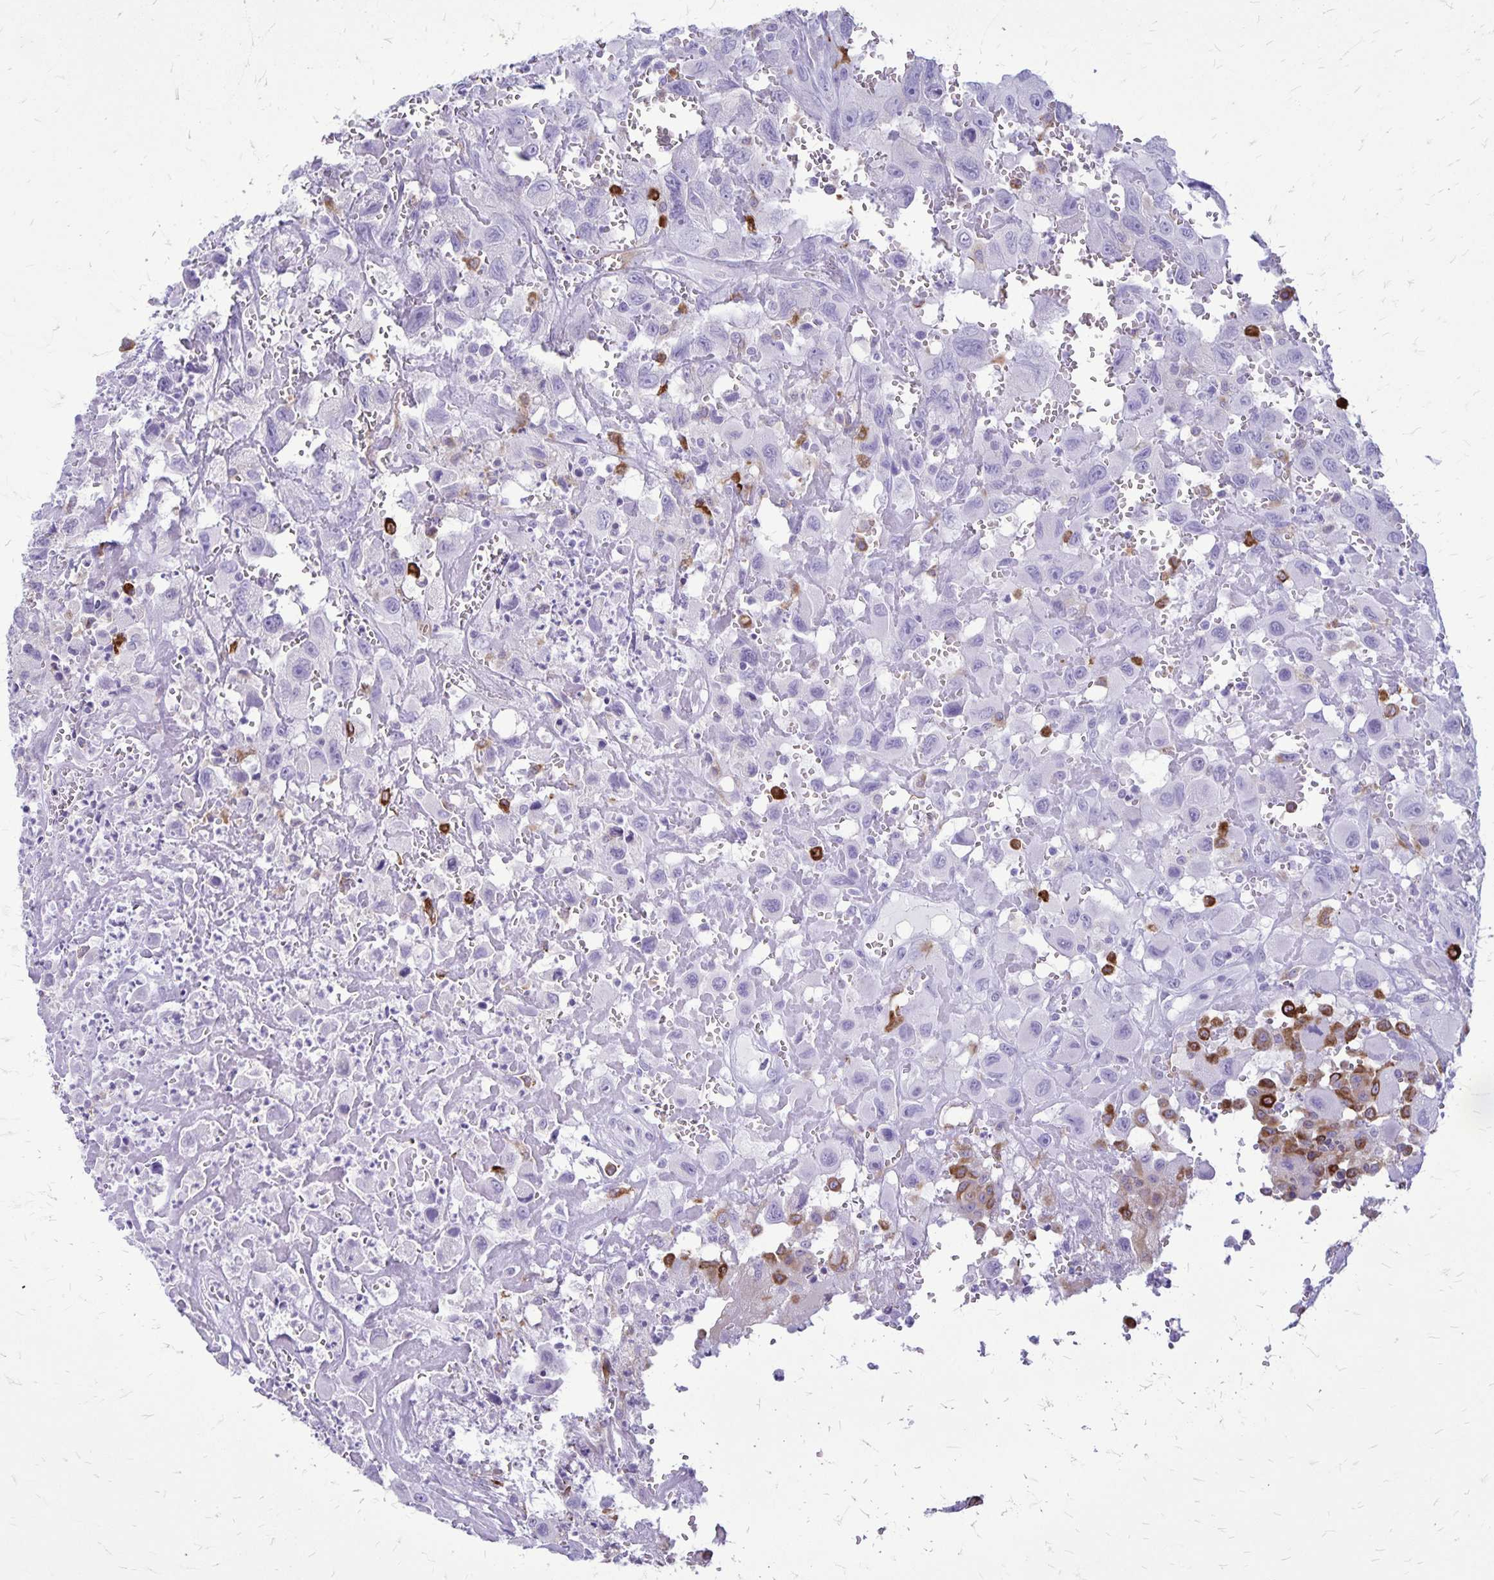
{"staining": {"intensity": "negative", "quantity": "none", "location": "none"}, "tissue": "head and neck cancer", "cell_type": "Tumor cells", "image_type": "cancer", "snomed": [{"axis": "morphology", "description": "Squamous cell carcinoma, NOS"}, {"axis": "morphology", "description": "Squamous cell carcinoma, metastatic, NOS"}, {"axis": "topography", "description": "Oral tissue"}, {"axis": "topography", "description": "Head-Neck"}], "caption": "Head and neck cancer (squamous cell carcinoma) was stained to show a protein in brown. There is no significant positivity in tumor cells.", "gene": "RTN1", "patient": {"sex": "female", "age": 85}}